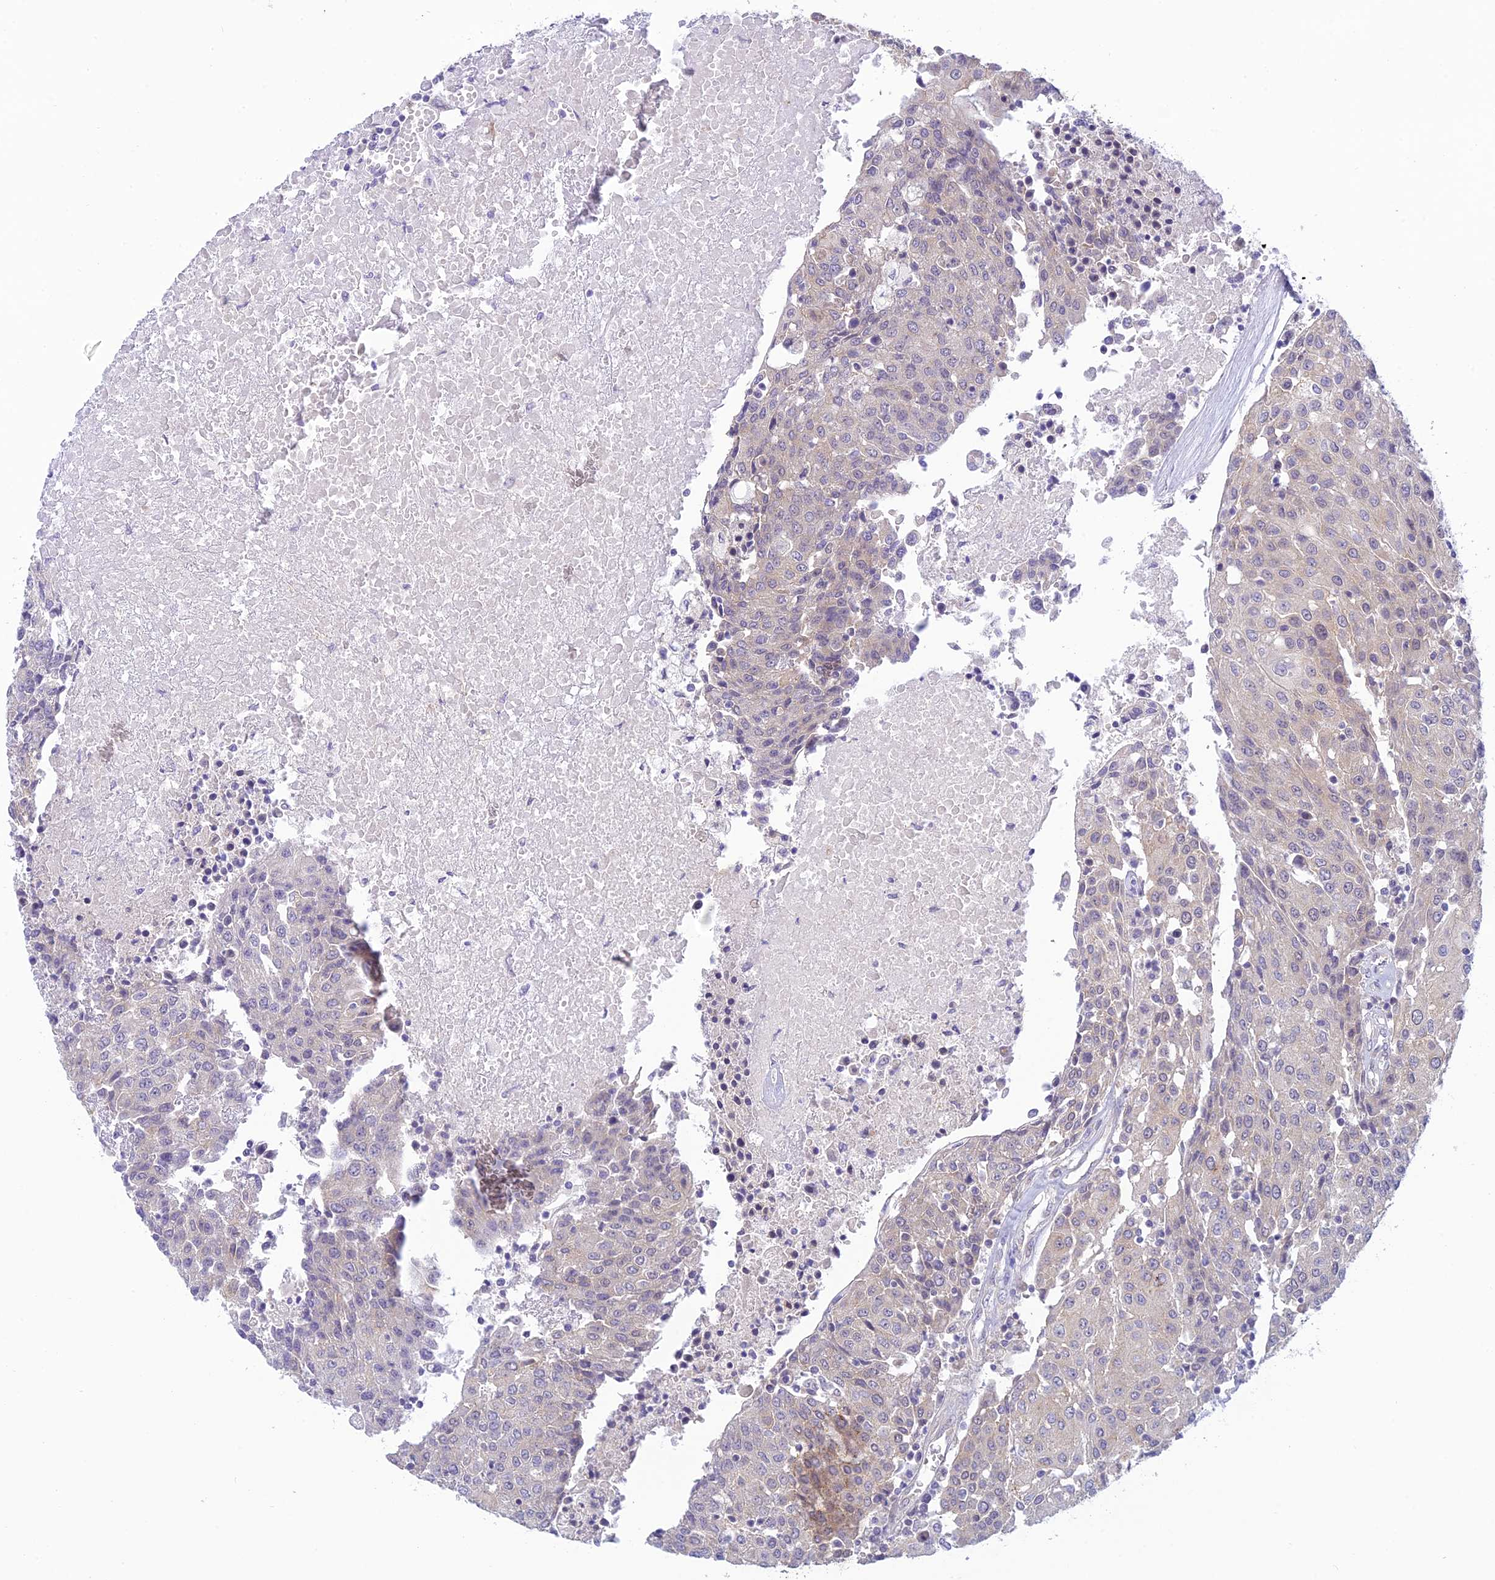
{"staining": {"intensity": "negative", "quantity": "none", "location": "none"}, "tissue": "urothelial cancer", "cell_type": "Tumor cells", "image_type": "cancer", "snomed": [{"axis": "morphology", "description": "Urothelial carcinoma, High grade"}, {"axis": "topography", "description": "Urinary bladder"}], "caption": "Tumor cells show no significant positivity in urothelial carcinoma (high-grade).", "gene": "SKIC8", "patient": {"sex": "female", "age": 85}}